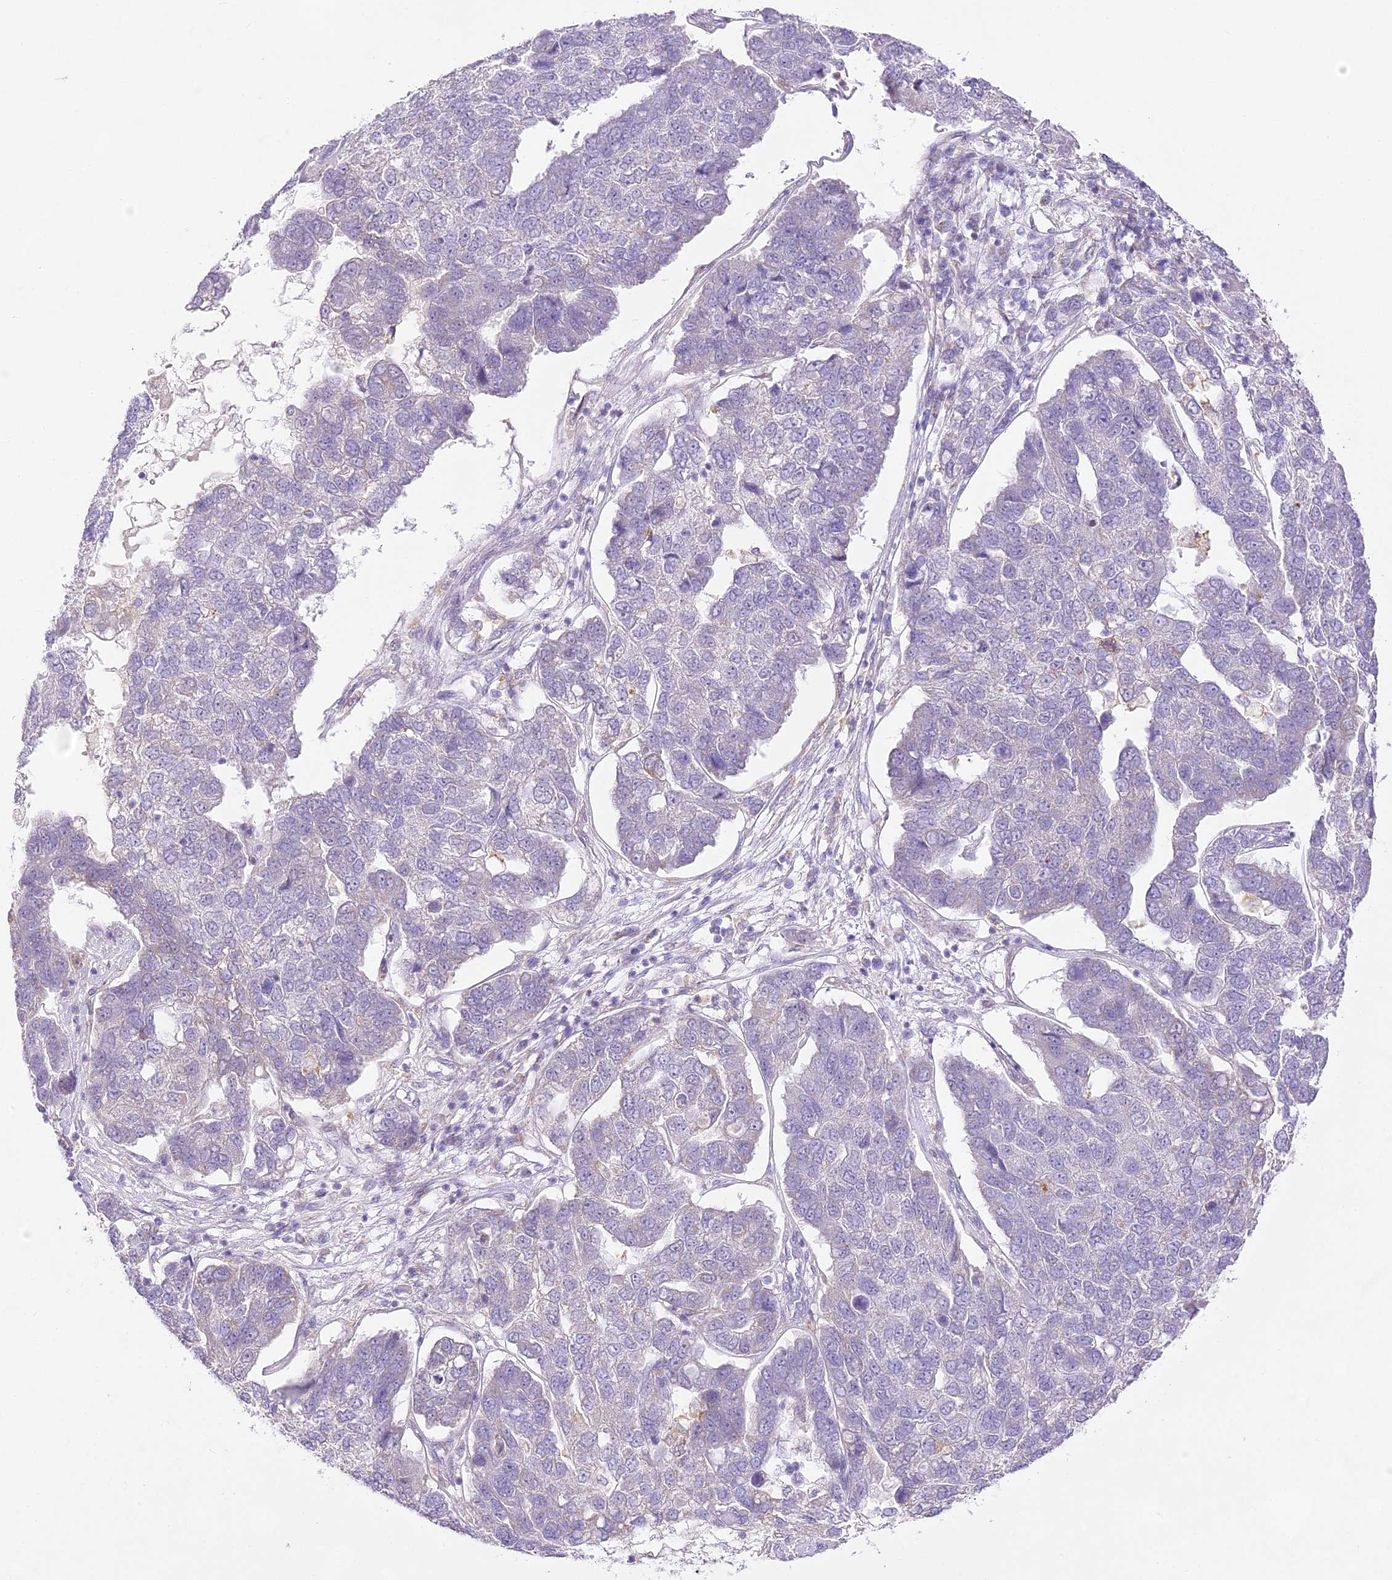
{"staining": {"intensity": "negative", "quantity": "none", "location": "none"}, "tissue": "pancreatic cancer", "cell_type": "Tumor cells", "image_type": "cancer", "snomed": [{"axis": "morphology", "description": "Adenocarcinoma, NOS"}, {"axis": "topography", "description": "Pancreas"}], "caption": "High power microscopy image of an immunohistochemistry (IHC) micrograph of pancreatic cancer, revealing no significant positivity in tumor cells.", "gene": "CCDC30", "patient": {"sex": "female", "age": 61}}